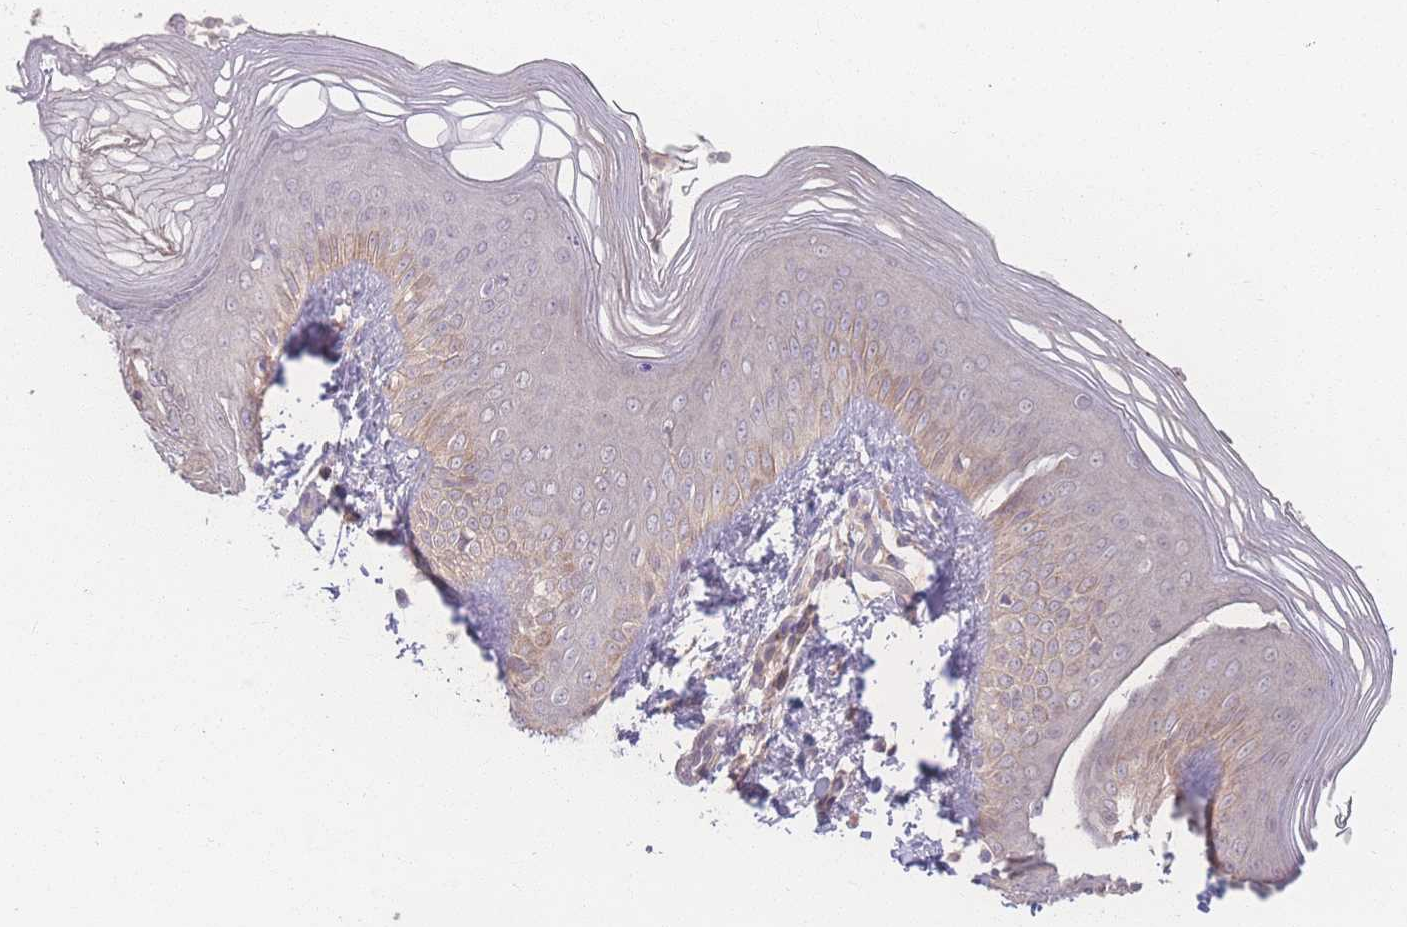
{"staining": {"intensity": "moderate", "quantity": "25%-75%", "location": "cytoplasmic/membranous"}, "tissue": "skin", "cell_type": "Epidermal cells", "image_type": "normal", "snomed": [{"axis": "morphology", "description": "Normal tissue, NOS"}, {"axis": "morphology", "description": "Inflammation, NOS"}, {"axis": "topography", "description": "Soft tissue"}, {"axis": "topography", "description": "Anal"}], "caption": "Immunohistochemistry (IHC) micrograph of unremarkable human skin stained for a protein (brown), which displays medium levels of moderate cytoplasmic/membranous positivity in approximately 25%-75% of epidermal cells.", "gene": "INSR", "patient": {"sex": "female", "age": 15}}